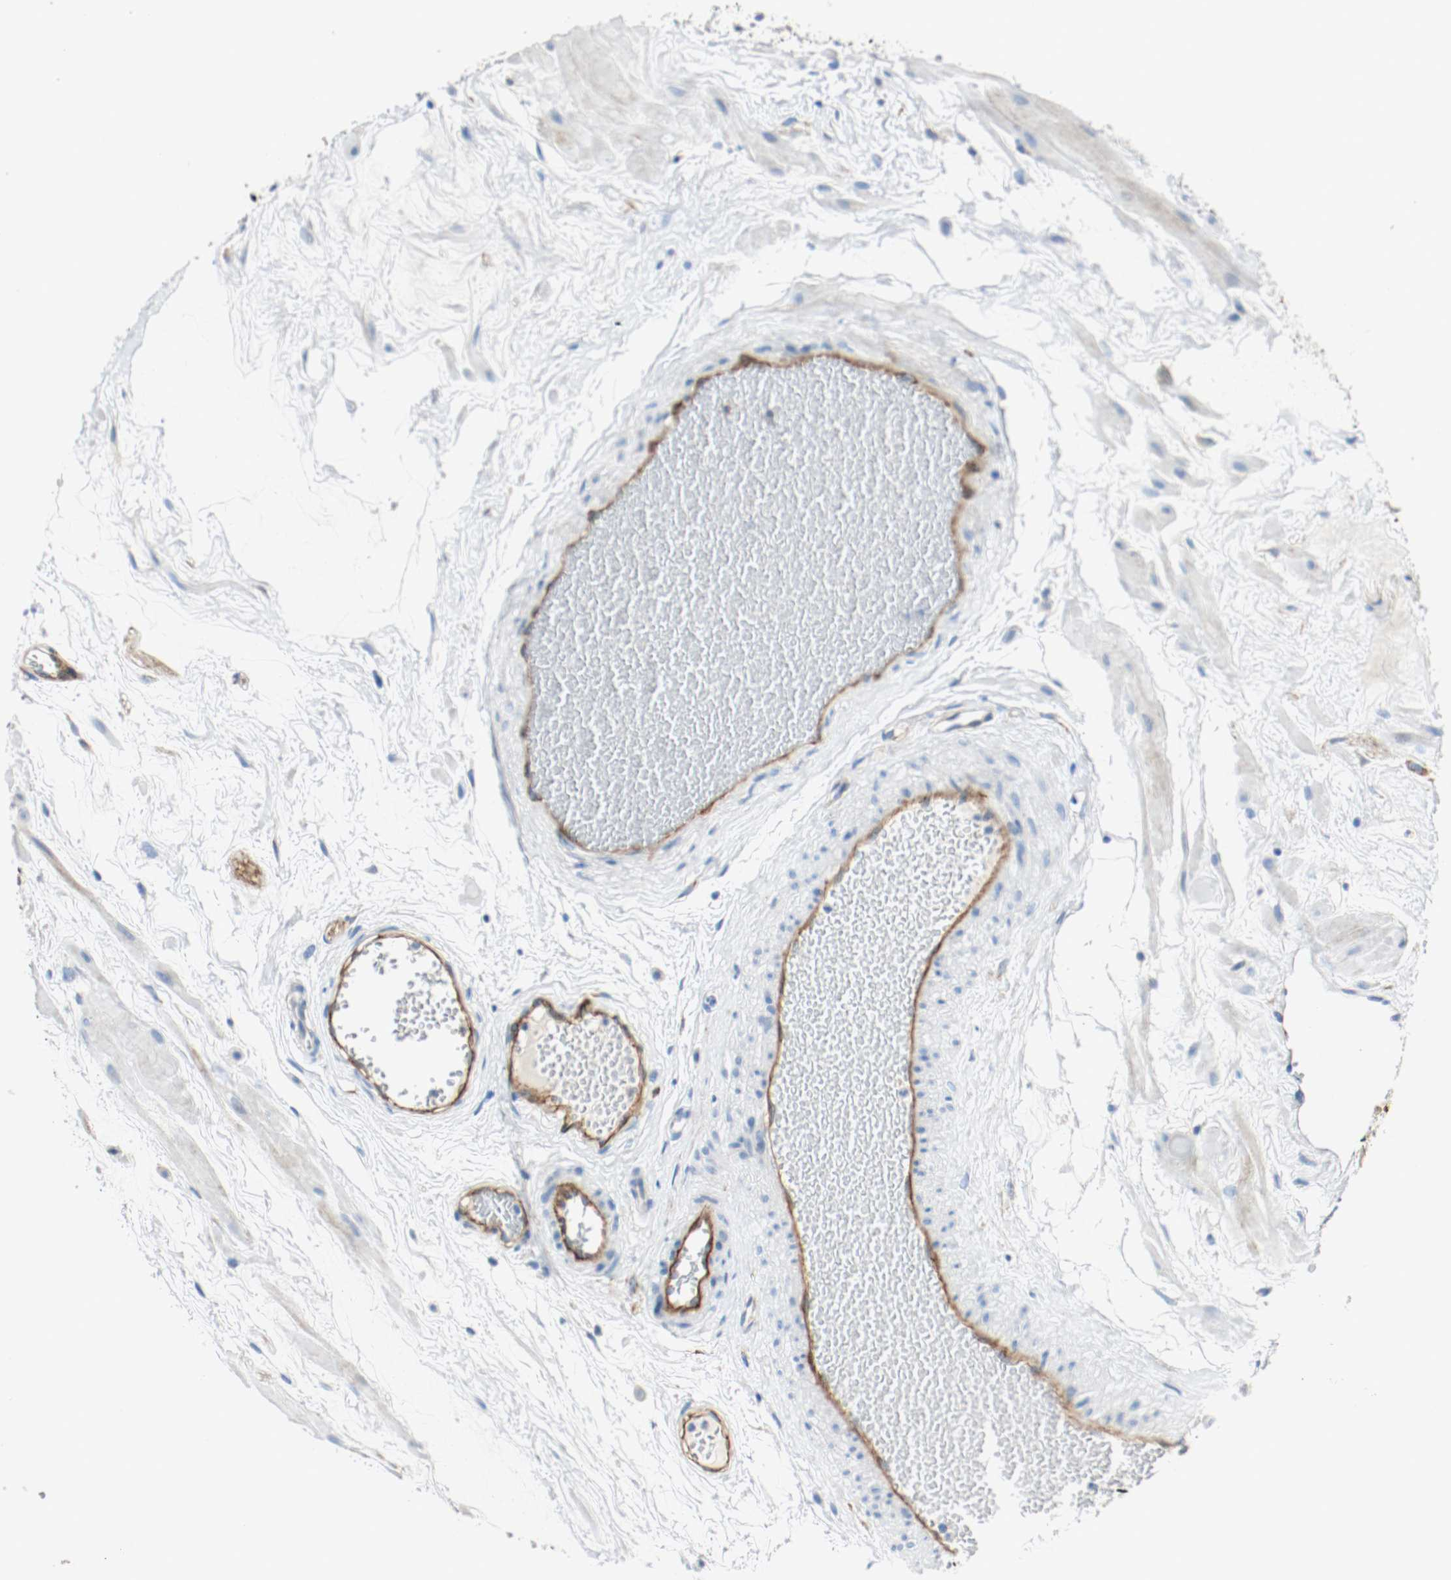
{"staining": {"intensity": "negative", "quantity": "none", "location": "none"}, "tissue": "epididymis", "cell_type": "Glandular cells", "image_type": "normal", "snomed": [{"axis": "morphology", "description": "Normal tissue, NOS"}, {"axis": "morphology", "description": "Atrophy, NOS"}, {"axis": "topography", "description": "Testis"}, {"axis": "topography", "description": "Epididymis"}], "caption": "Epididymis was stained to show a protein in brown. There is no significant staining in glandular cells. The staining is performed using DAB (3,3'-diaminobenzidine) brown chromogen with nuclei counter-stained in using hematoxylin.", "gene": "LAMB1", "patient": {"sex": "male", "age": 18}}